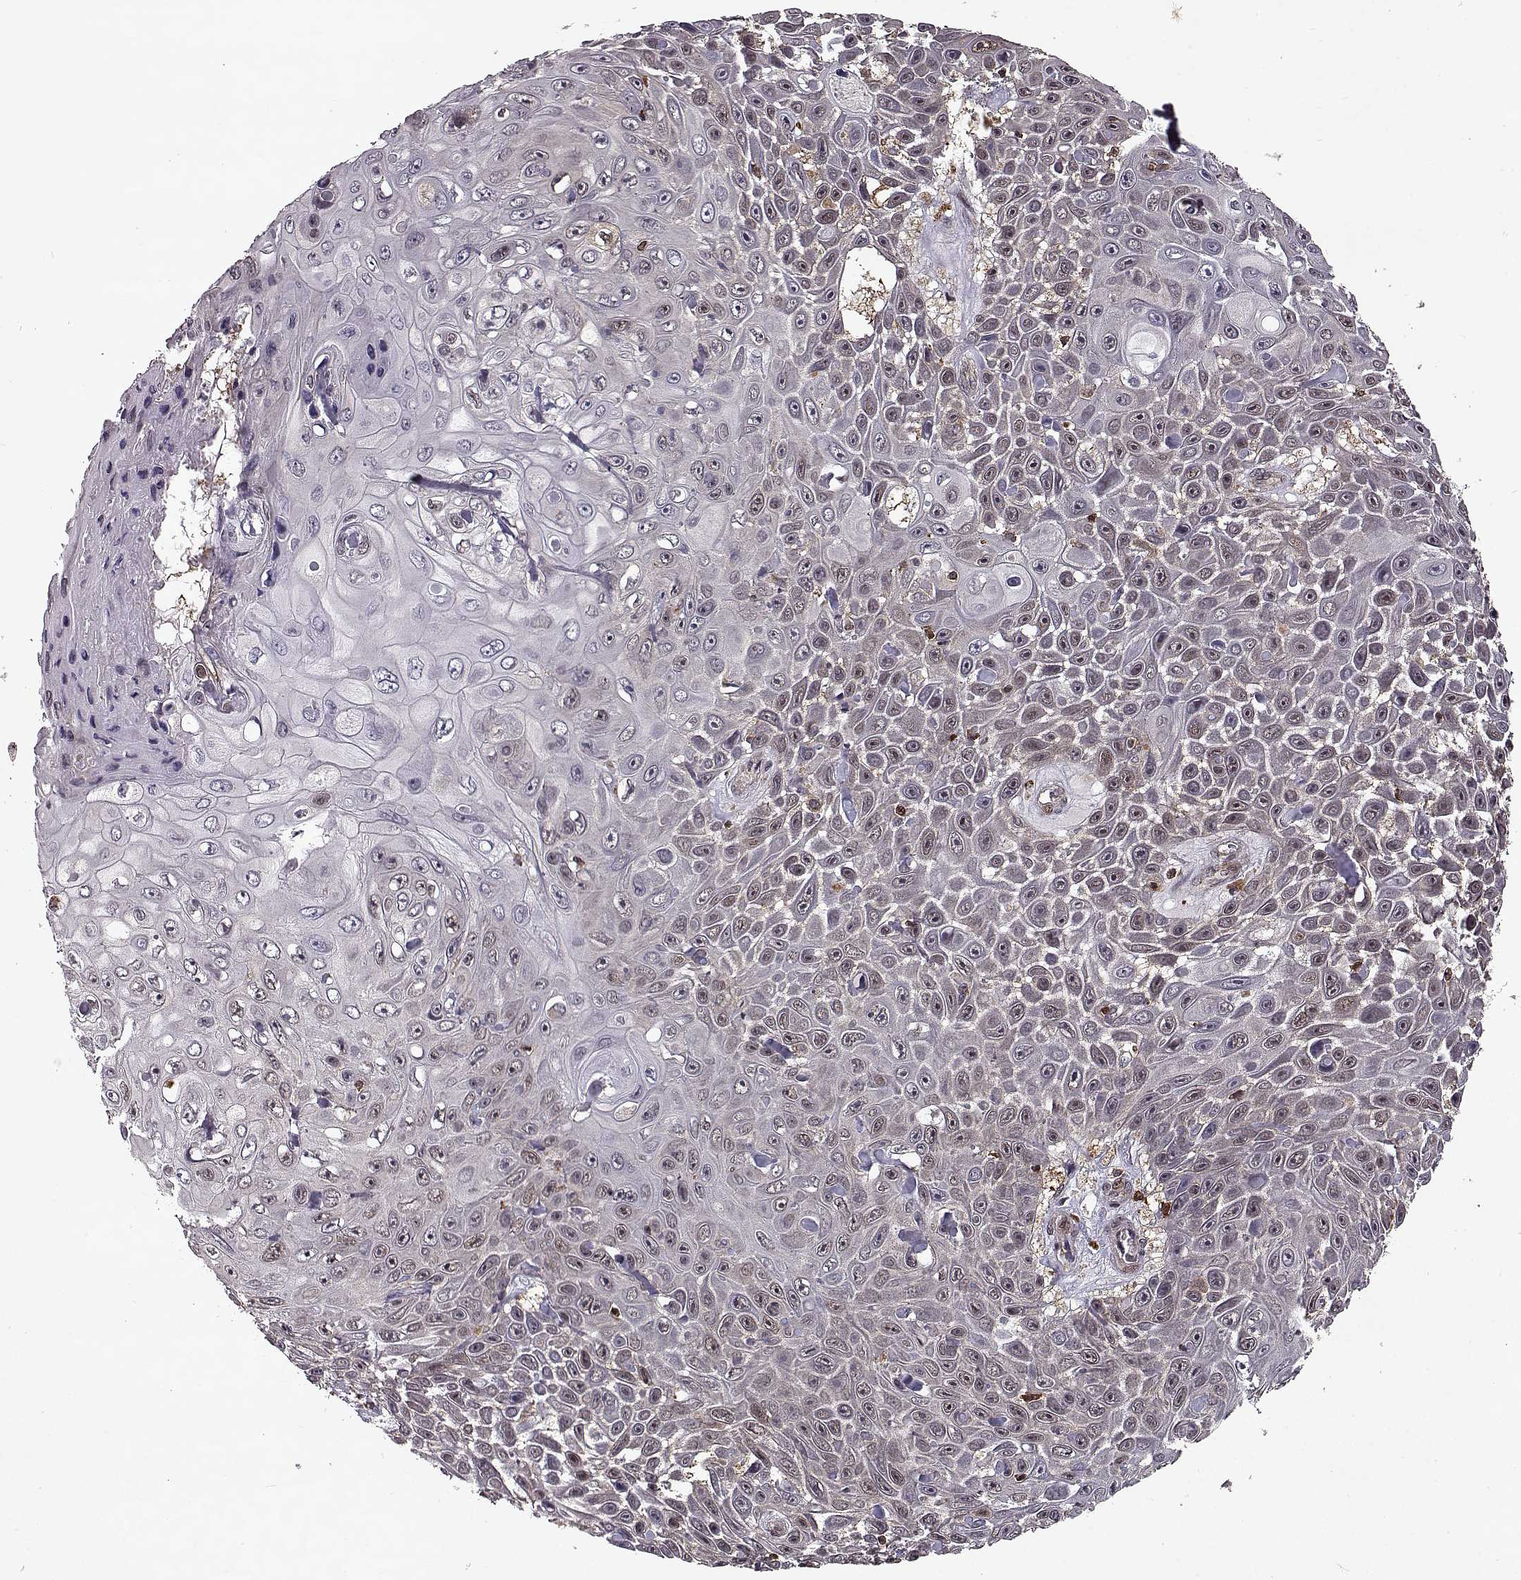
{"staining": {"intensity": "weak", "quantity": "<25%", "location": "cytoplasmic/membranous"}, "tissue": "skin cancer", "cell_type": "Tumor cells", "image_type": "cancer", "snomed": [{"axis": "morphology", "description": "Squamous cell carcinoma, NOS"}, {"axis": "topography", "description": "Skin"}], "caption": "A high-resolution histopathology image shows immunohistochemistry staining of skin cancer (squamous cell carcinoma), which demonstrates no significant positivity in tumor cells.", "gene": "RANBP1", "patient": {"sex": "male", "age": 82}}